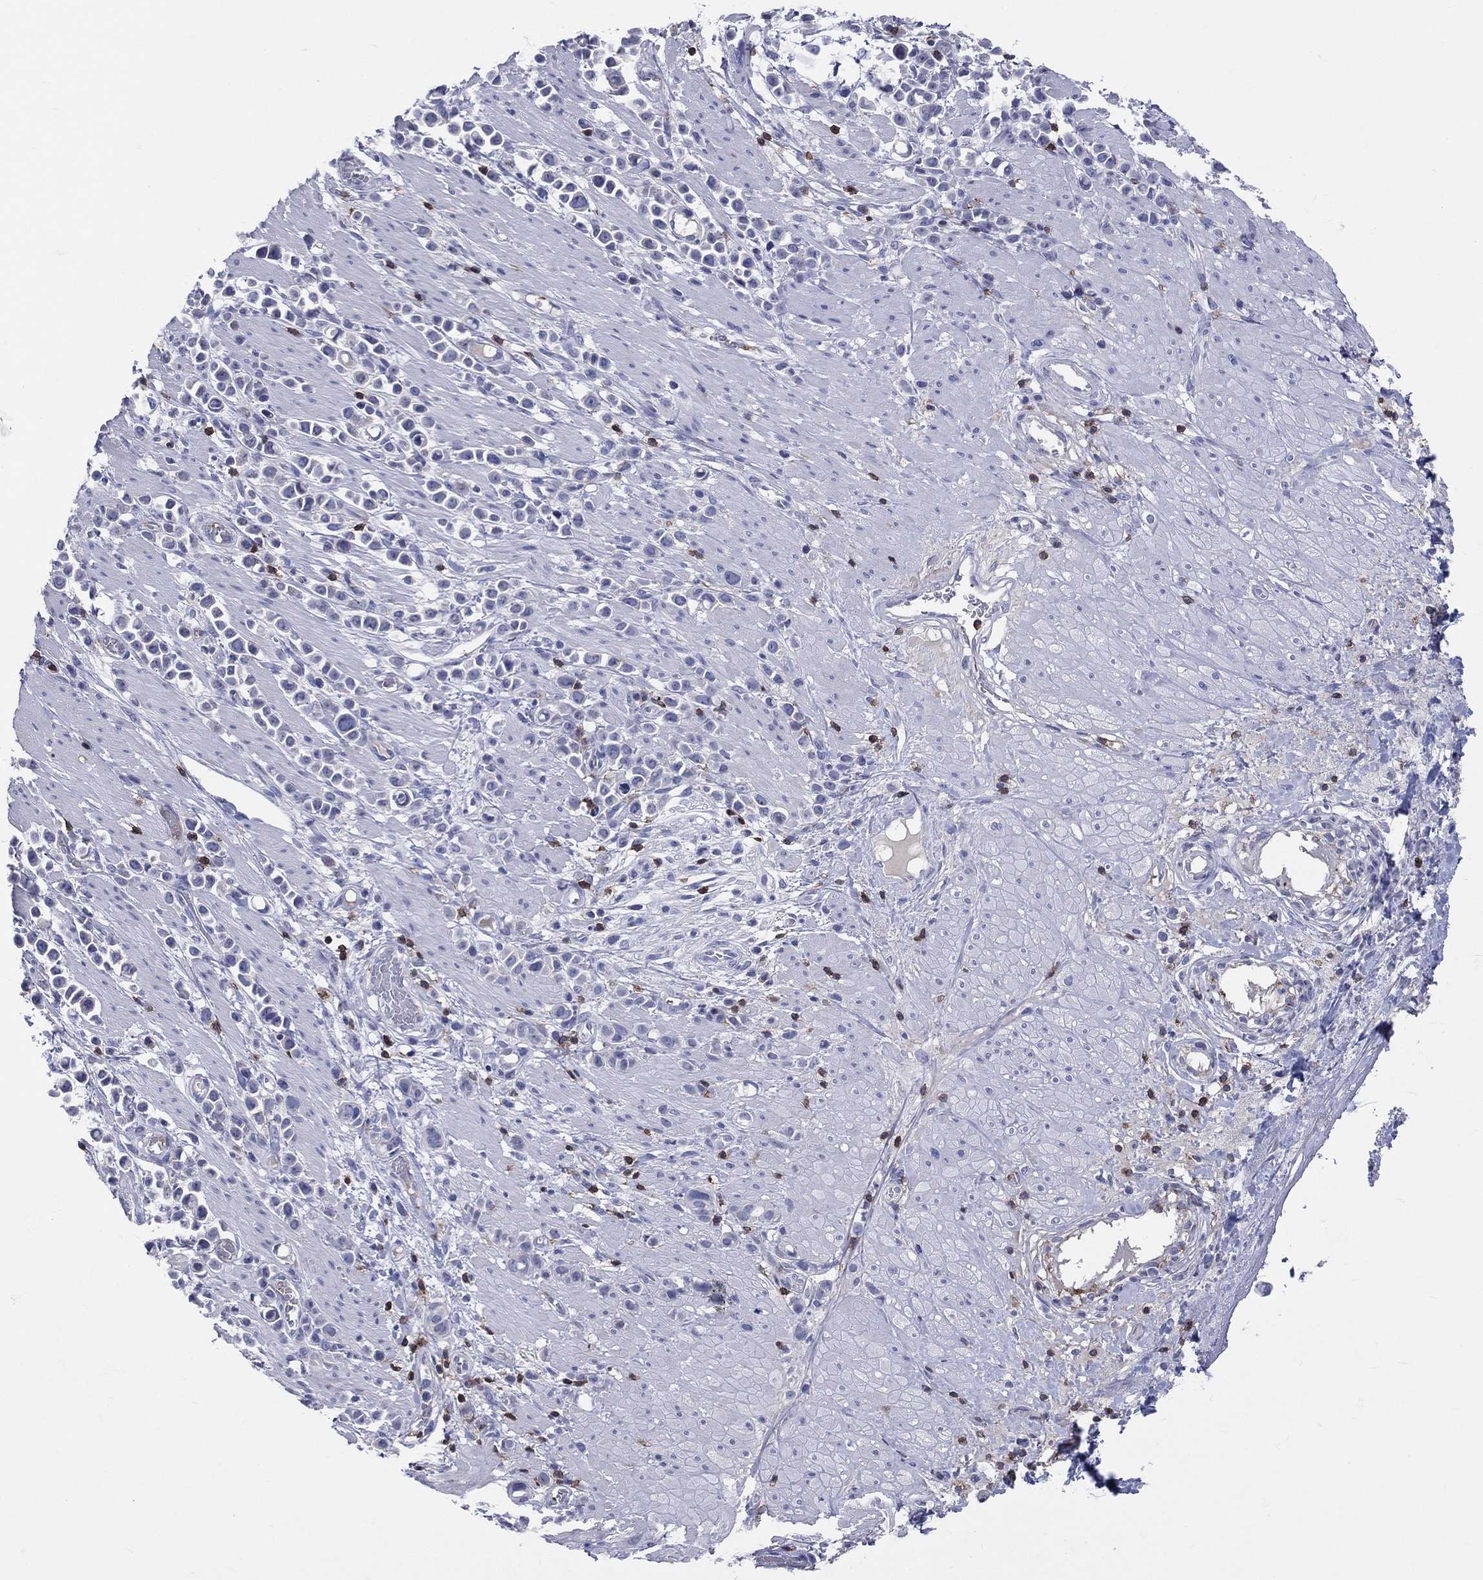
{"staining": {"intensity": "negative", "quantity": "none", "location": "none"}, "tissue": "stomach cancer", "cell_type": "Tumor cells", "image_type": "cancer", "snomed": [{"axis": "morphology", "description": "Adenocarcinoma, NOS"}, {"axis": "topography", "description": "Stomach"}], "caption": "The micrograph shows no significant expression in tumor cells of stomach cancer.", "gene": "LAT", "patient": {"sex": "male", "age": 82}}